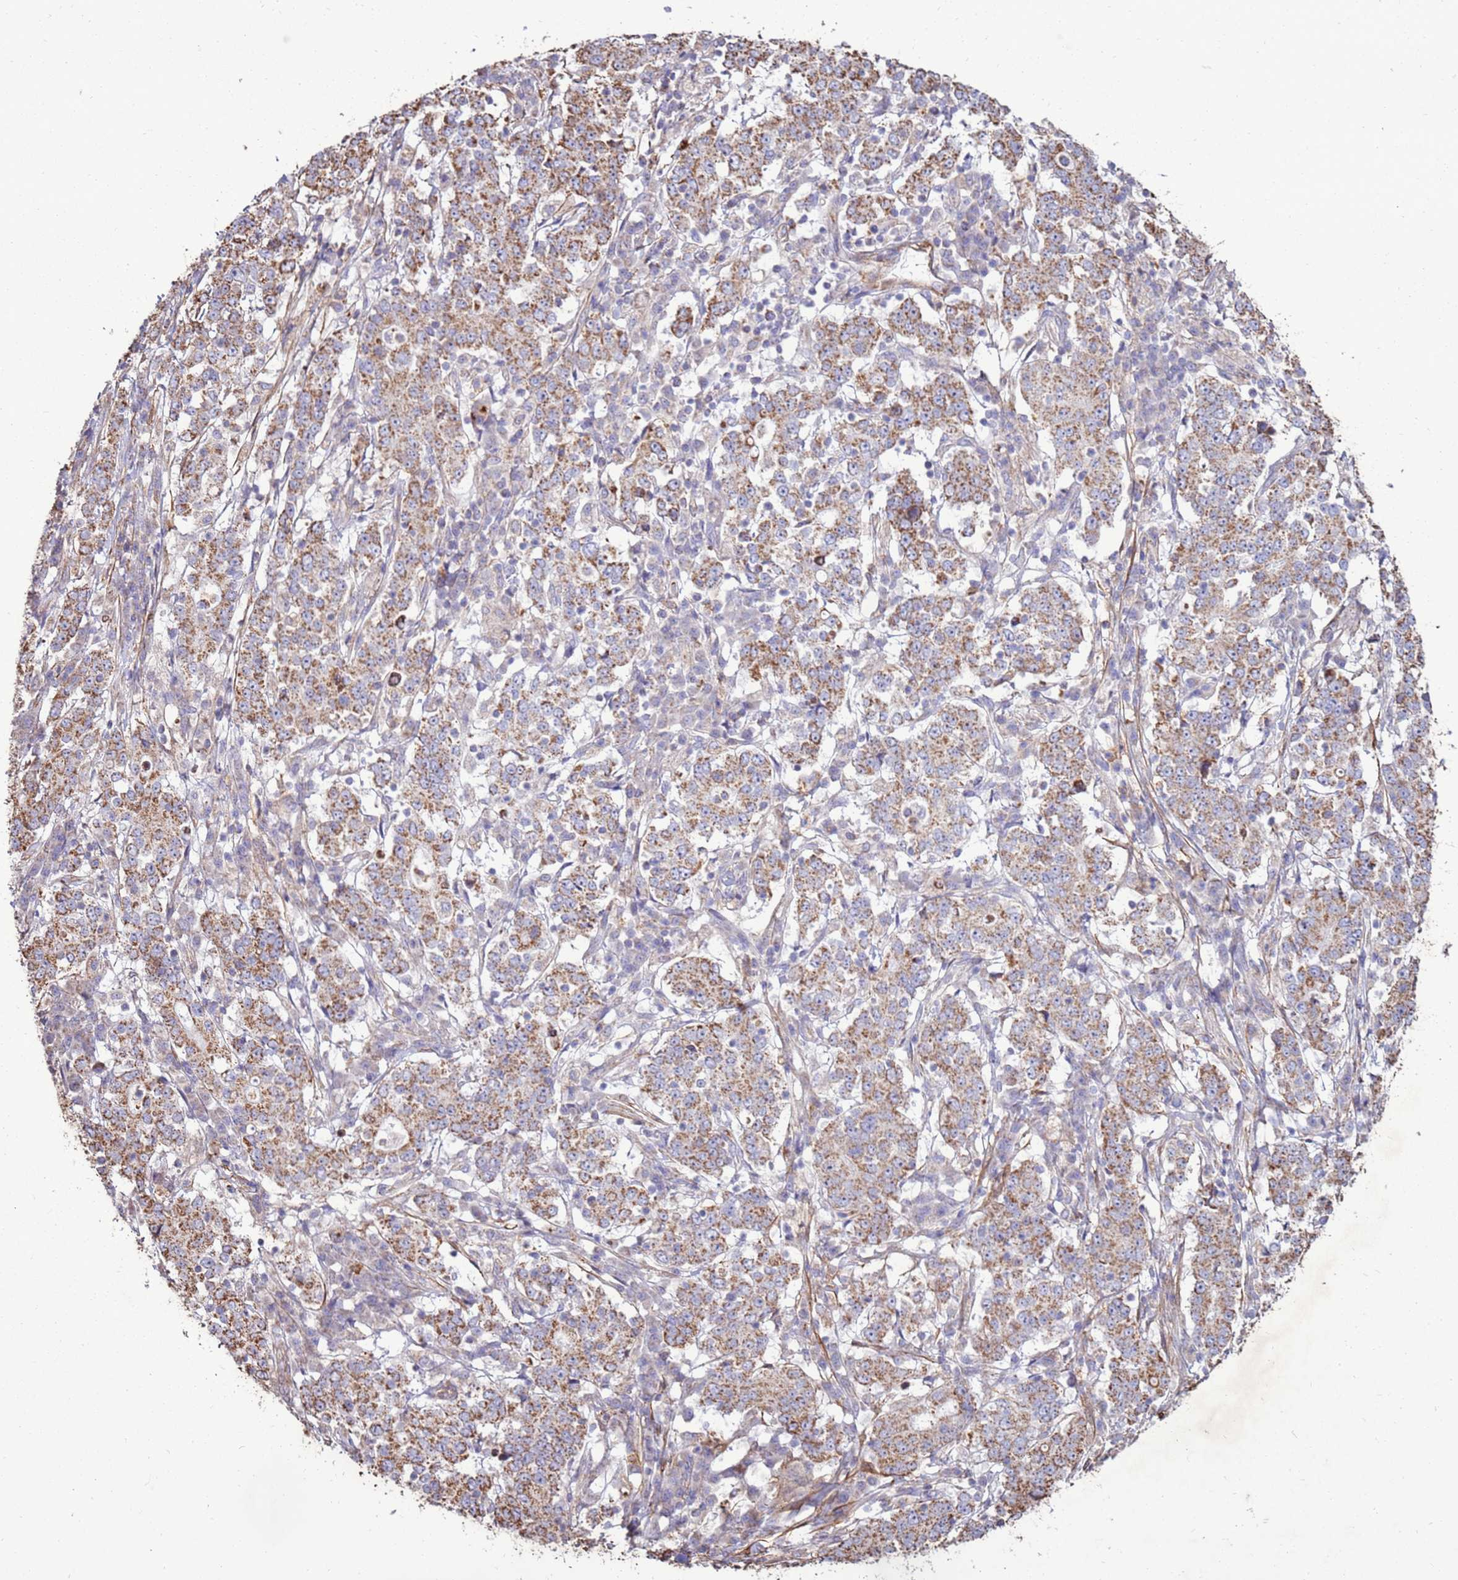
{"staining": {"intensity": "moderate", "quantity": "25%-75%", "location": "cytoplasmic/membranous"}, "tissue": "stomach cancer", "cell_type": "Tumor cells", "image_type": "cancer", "snomed": [{"axis": "morphology", "description": "Adenocarcinoma, NOS"}, {"axis": "topography", "description": "Stomach"}], "caption": "Human stomach cancer stained for a protein (brown) exhibits moderate cytoplasmic/membranous positive staining in about 25%-75% of tumor cells.", "gene": "DDX59", "patient": {"sex": "male", "age": 59}}